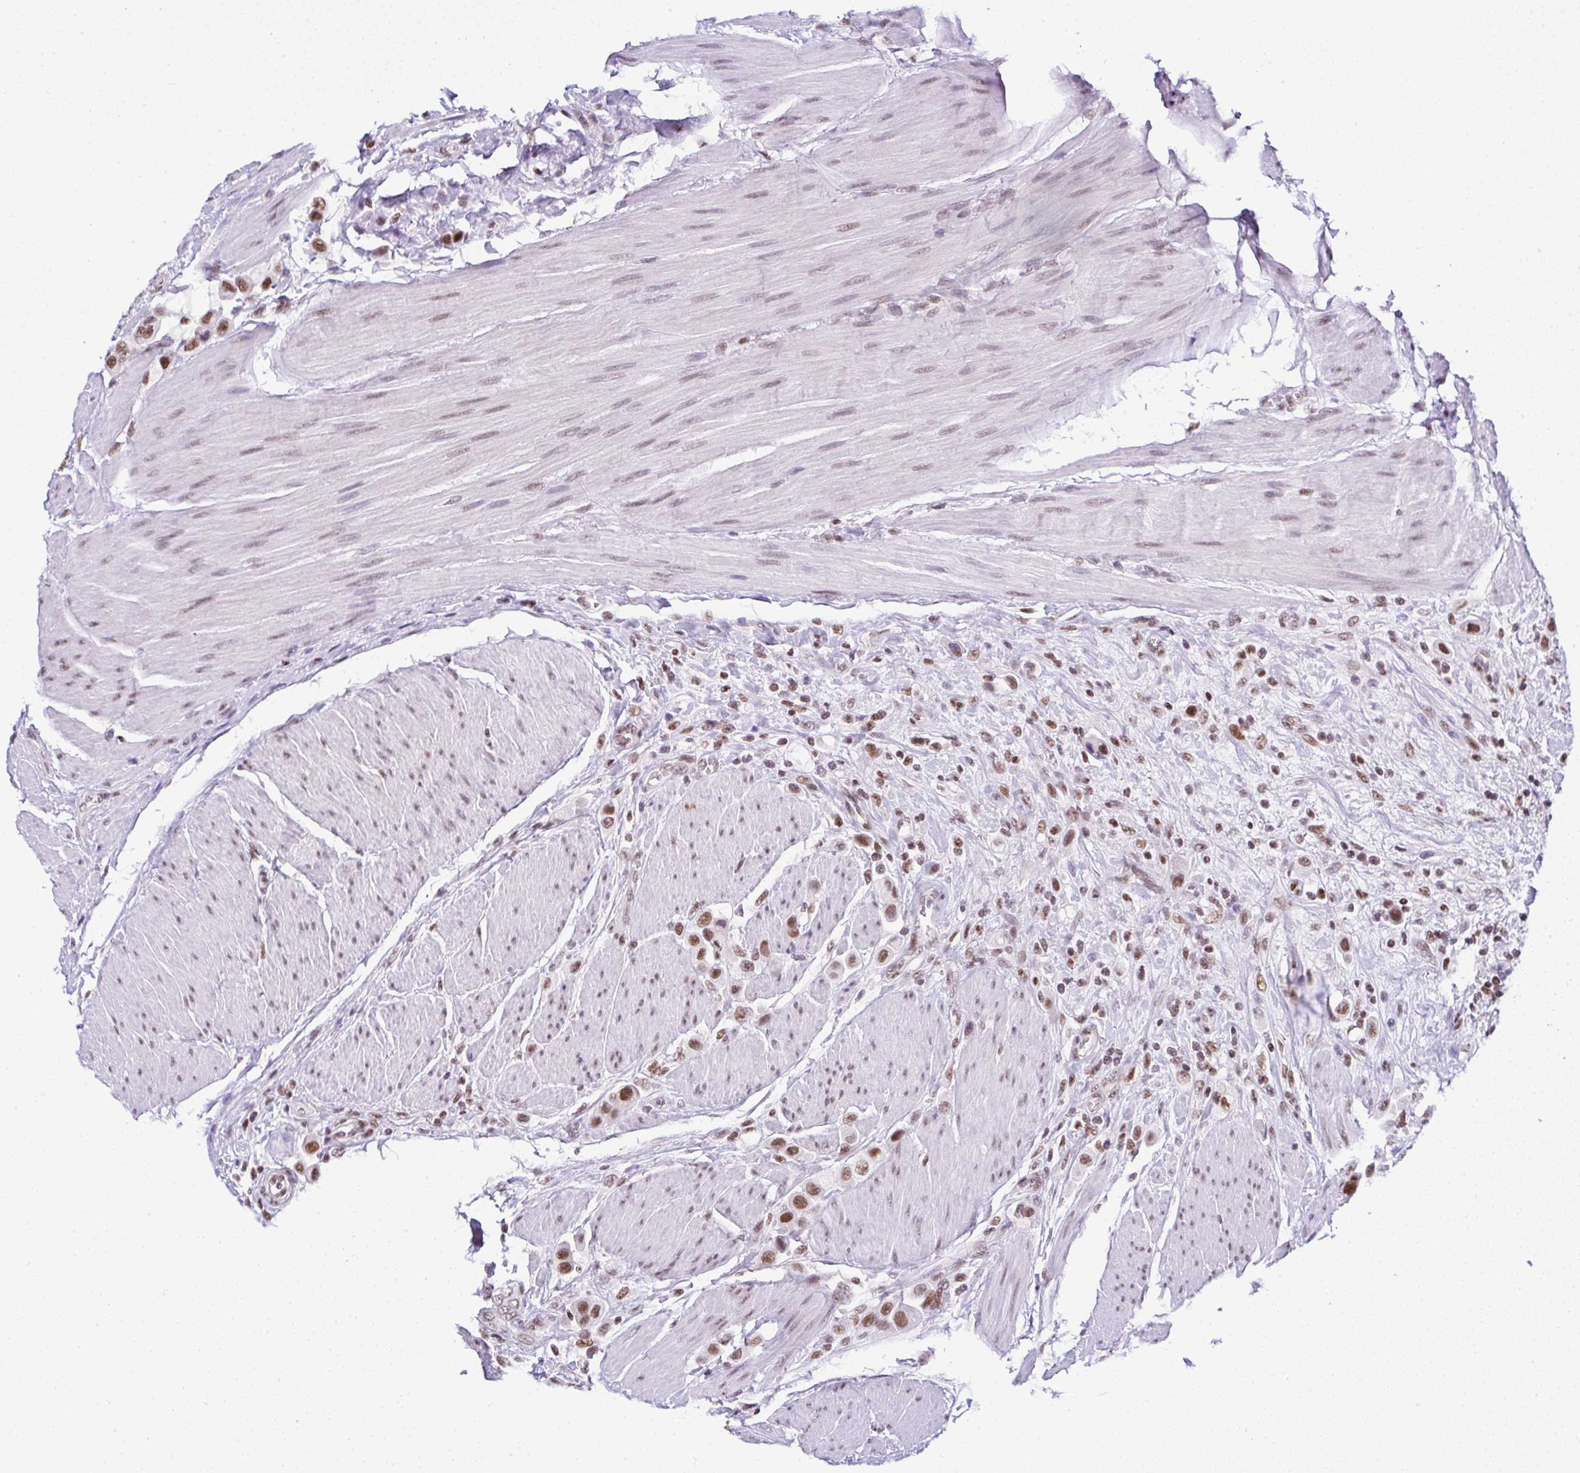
{"staining": {"intensity": "moderate", "quantity": ">75%", "location": "nuclear"}, "tissue": "urothelial cancer", "cell_type": "Tumor cells", "image_type": "cancer", "snomed": [{"axis": "morphology", "description": "Urothelial carcinoma, High grade"}, {"axis": "topography", "description": "Urinary bladder"}], "caption": "This photomicrograph displays high-grade urothelial carcinoma stained with immunohistochemistry (IHC) to label a protein in brown. The nuclear of tumor cells show moderate positivity for the protein. Nuclei are counter-stained blue.", "gene": "DR1", "patient": {"sex": "male", "age": 50}}